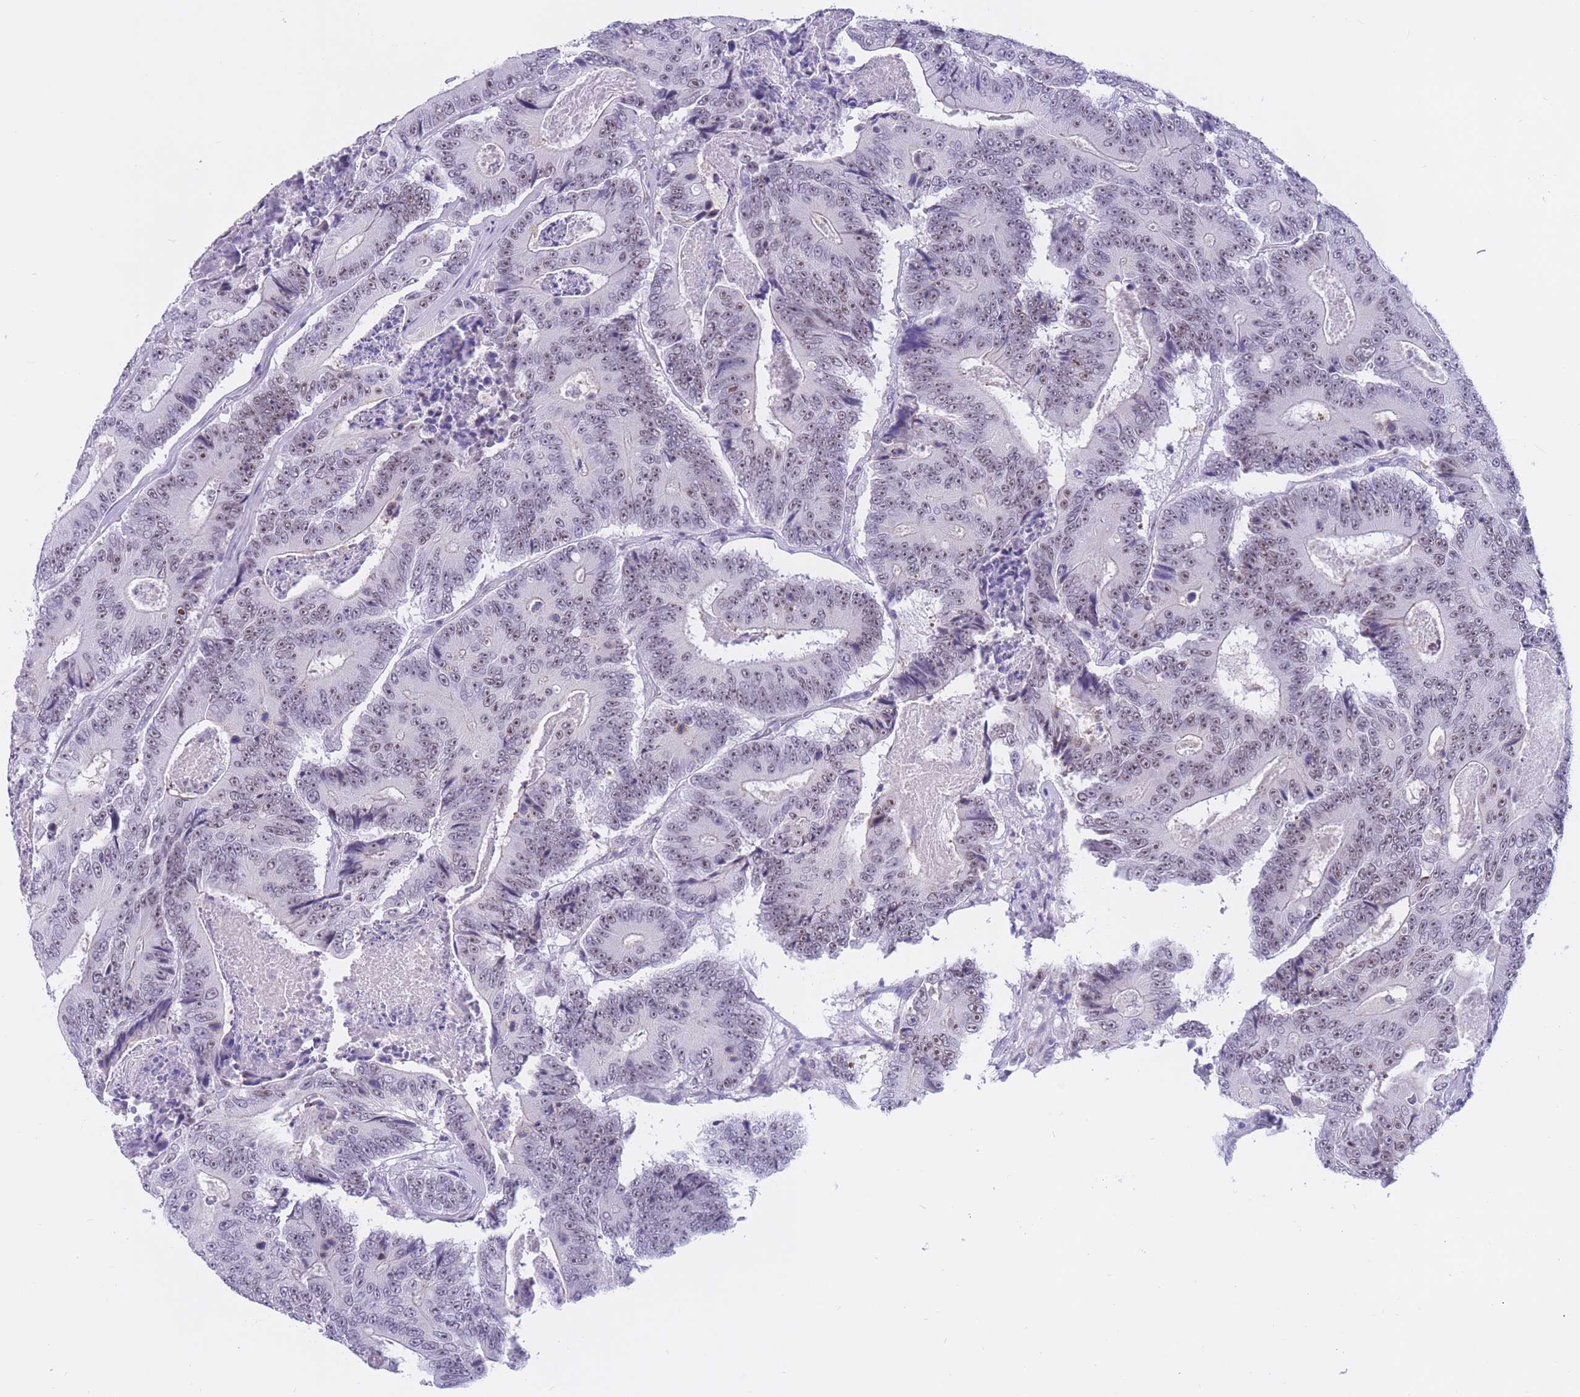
{"staining": {"intensity": "moderate", "quantity": "<25%", "location": "nuclear"}, "tissue": "colorectal cancer", "cell_type": "Tumor cells", "image_type": "cancer", "snomed": [{"axis": "morphology", "description": "Adenocarcinoma, NOS"}, {"axis": "topography", "description": "Colon"}], "caption": "This micrograph exhibits immunohistochemistry staining of colorectal cancer (adenocarcinoma), with low moderate nuclear positivity in about <25% of tumor cells.", "gene": "BOP1", "patient": {"sex": "male", "age": 83}}